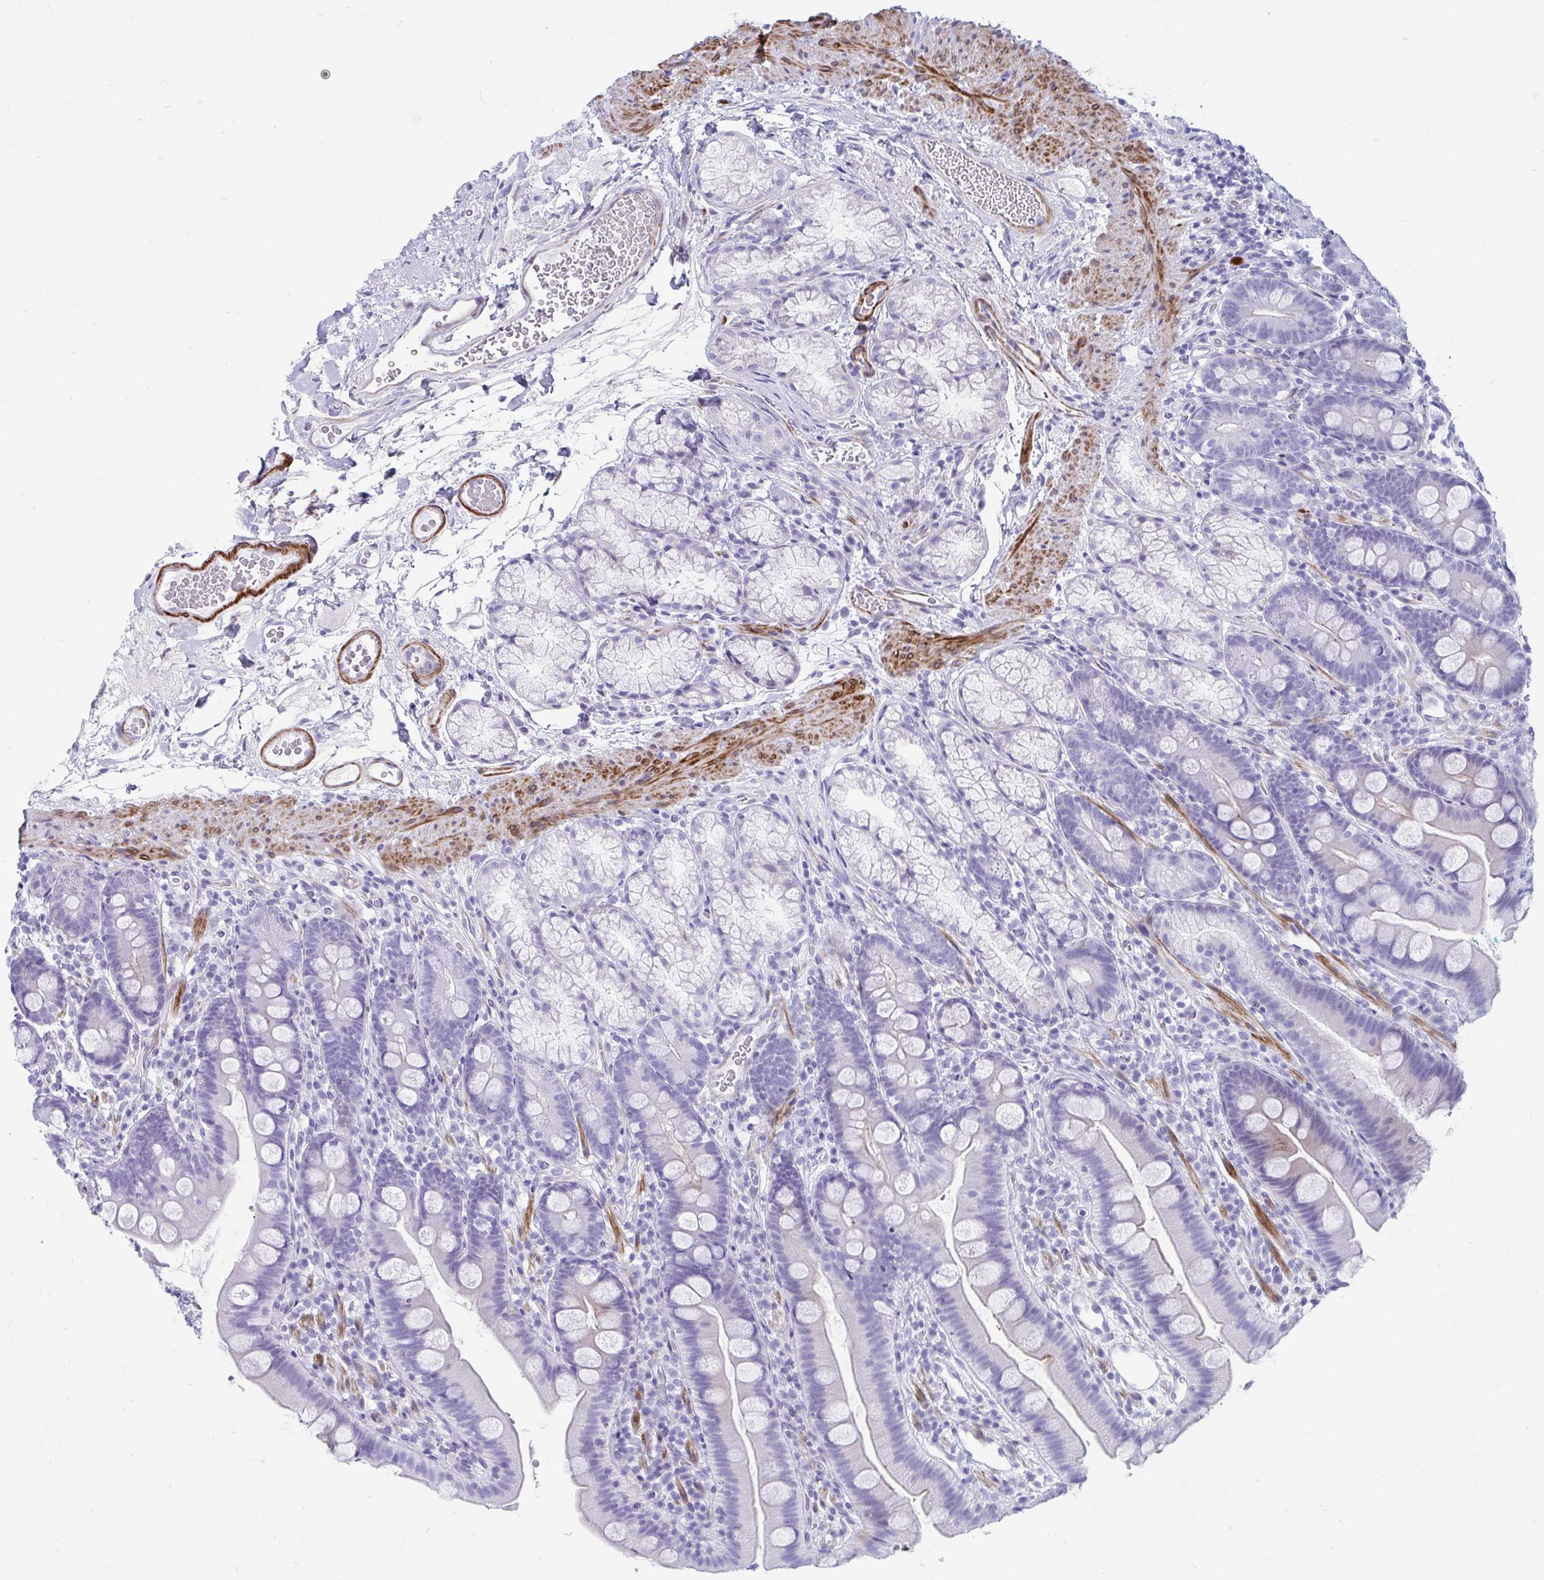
{"staining": {"intensity": "negative", "quantity": "none", "location": "none"}, "tissue": "duodenum", "cell_type": "Glandular cells", "image_type": "normal", "snomed": [{"axis": "morphology", "description": "Normal tissue, NOS"}, {"axis": "topography", "description": "Duodenum"}], "caption": "Immunohistochemical staining of benign duodenum reveals no significant expression in glandular cells.", "gene": "GRXCR2", "patient": {"sex": "female", "age": 67}}